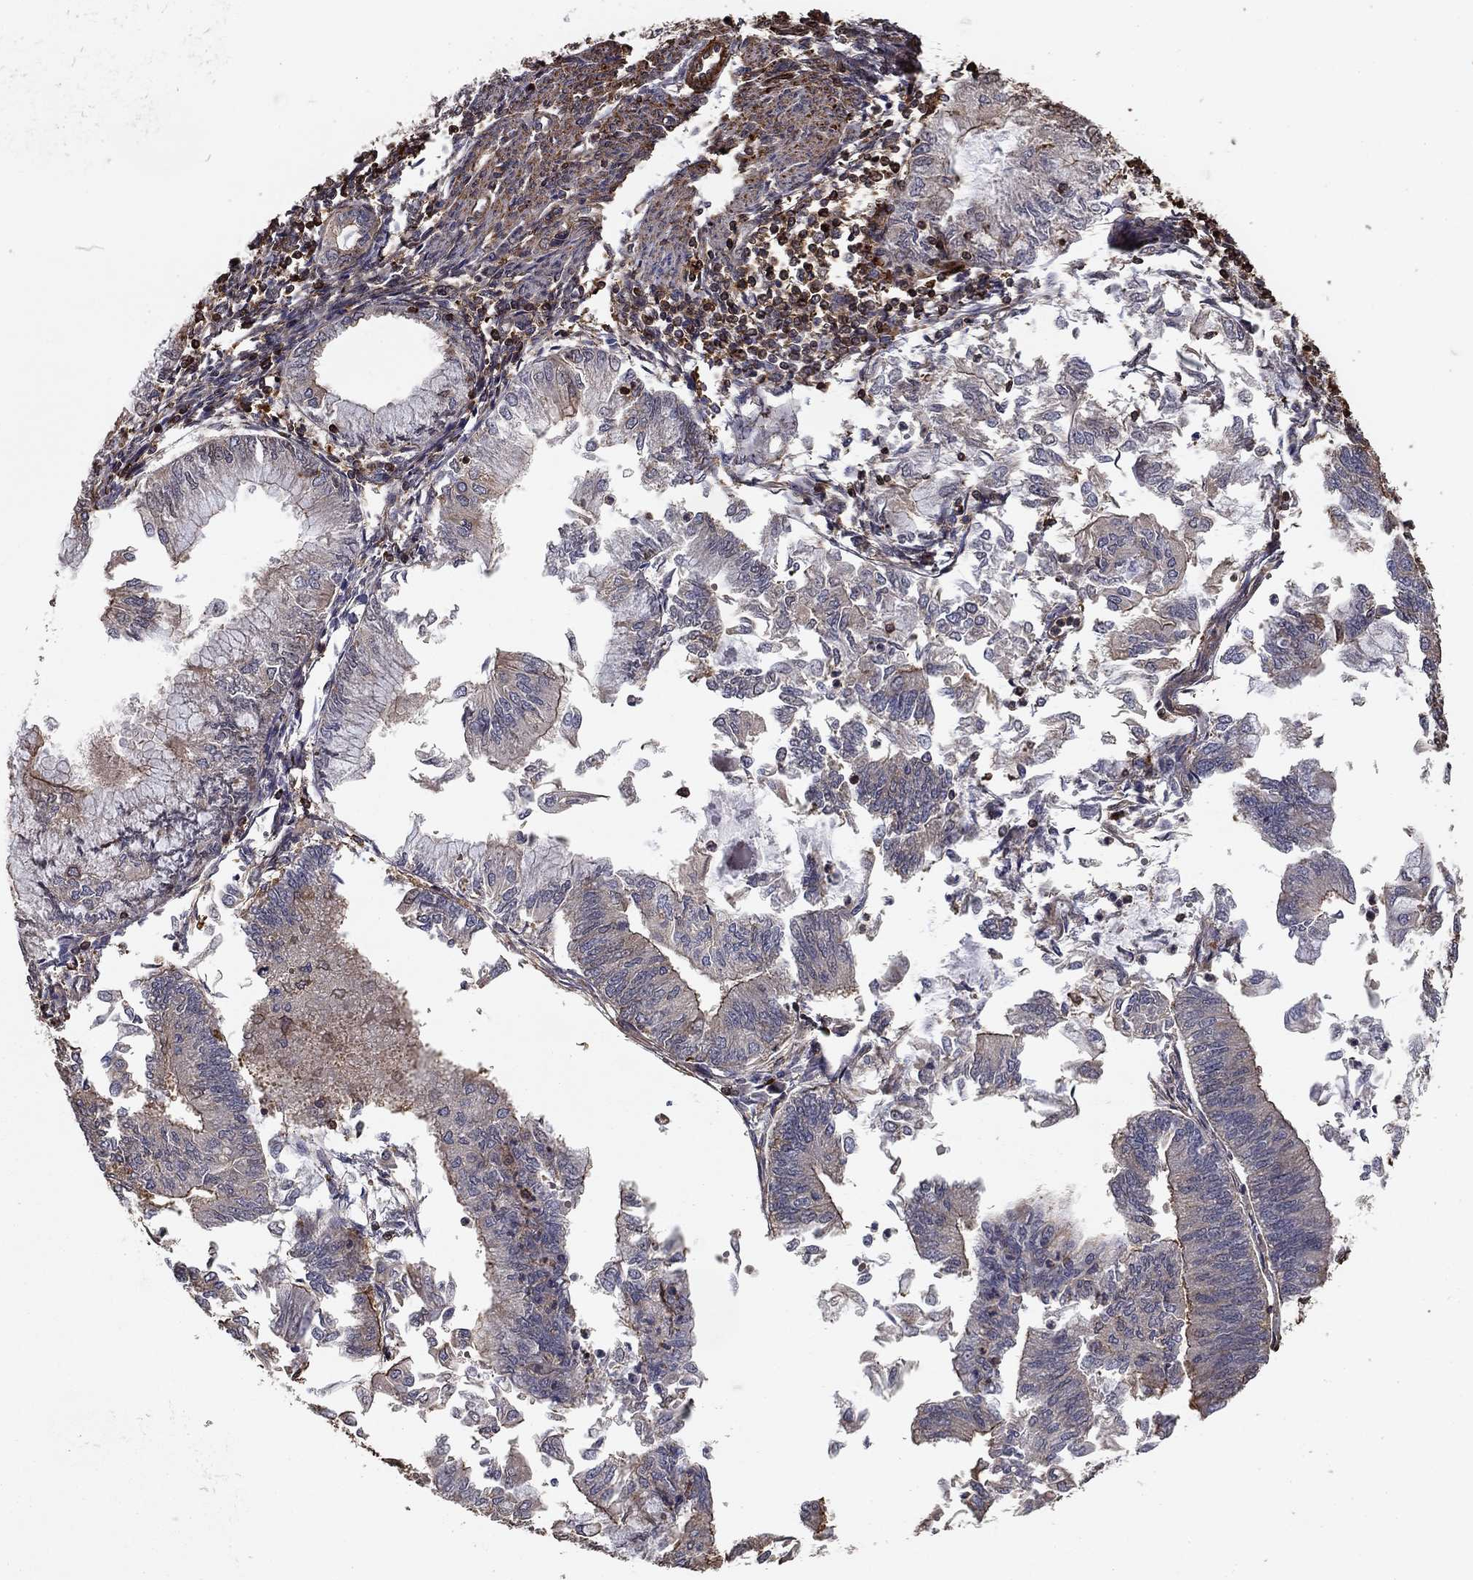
{"staining": {"intensity": "negative", "quantity": "none", "location": "none"}, "tissue": "endometrial cancer", "cell_type": "Tumor cells", "image_type": "cancer", "snomed": [{"axis": "morphology", "description": "Adenocarcinoma, NOS"}, {"axis": "topography", "description": "Endometrium"}], "caption": "The histopathology image reveals no staining of tumor cells in endometrial cancer (adenocarcinoma).", "gene": "HABP4", "patient": {"sex": "female", "age": 59}}